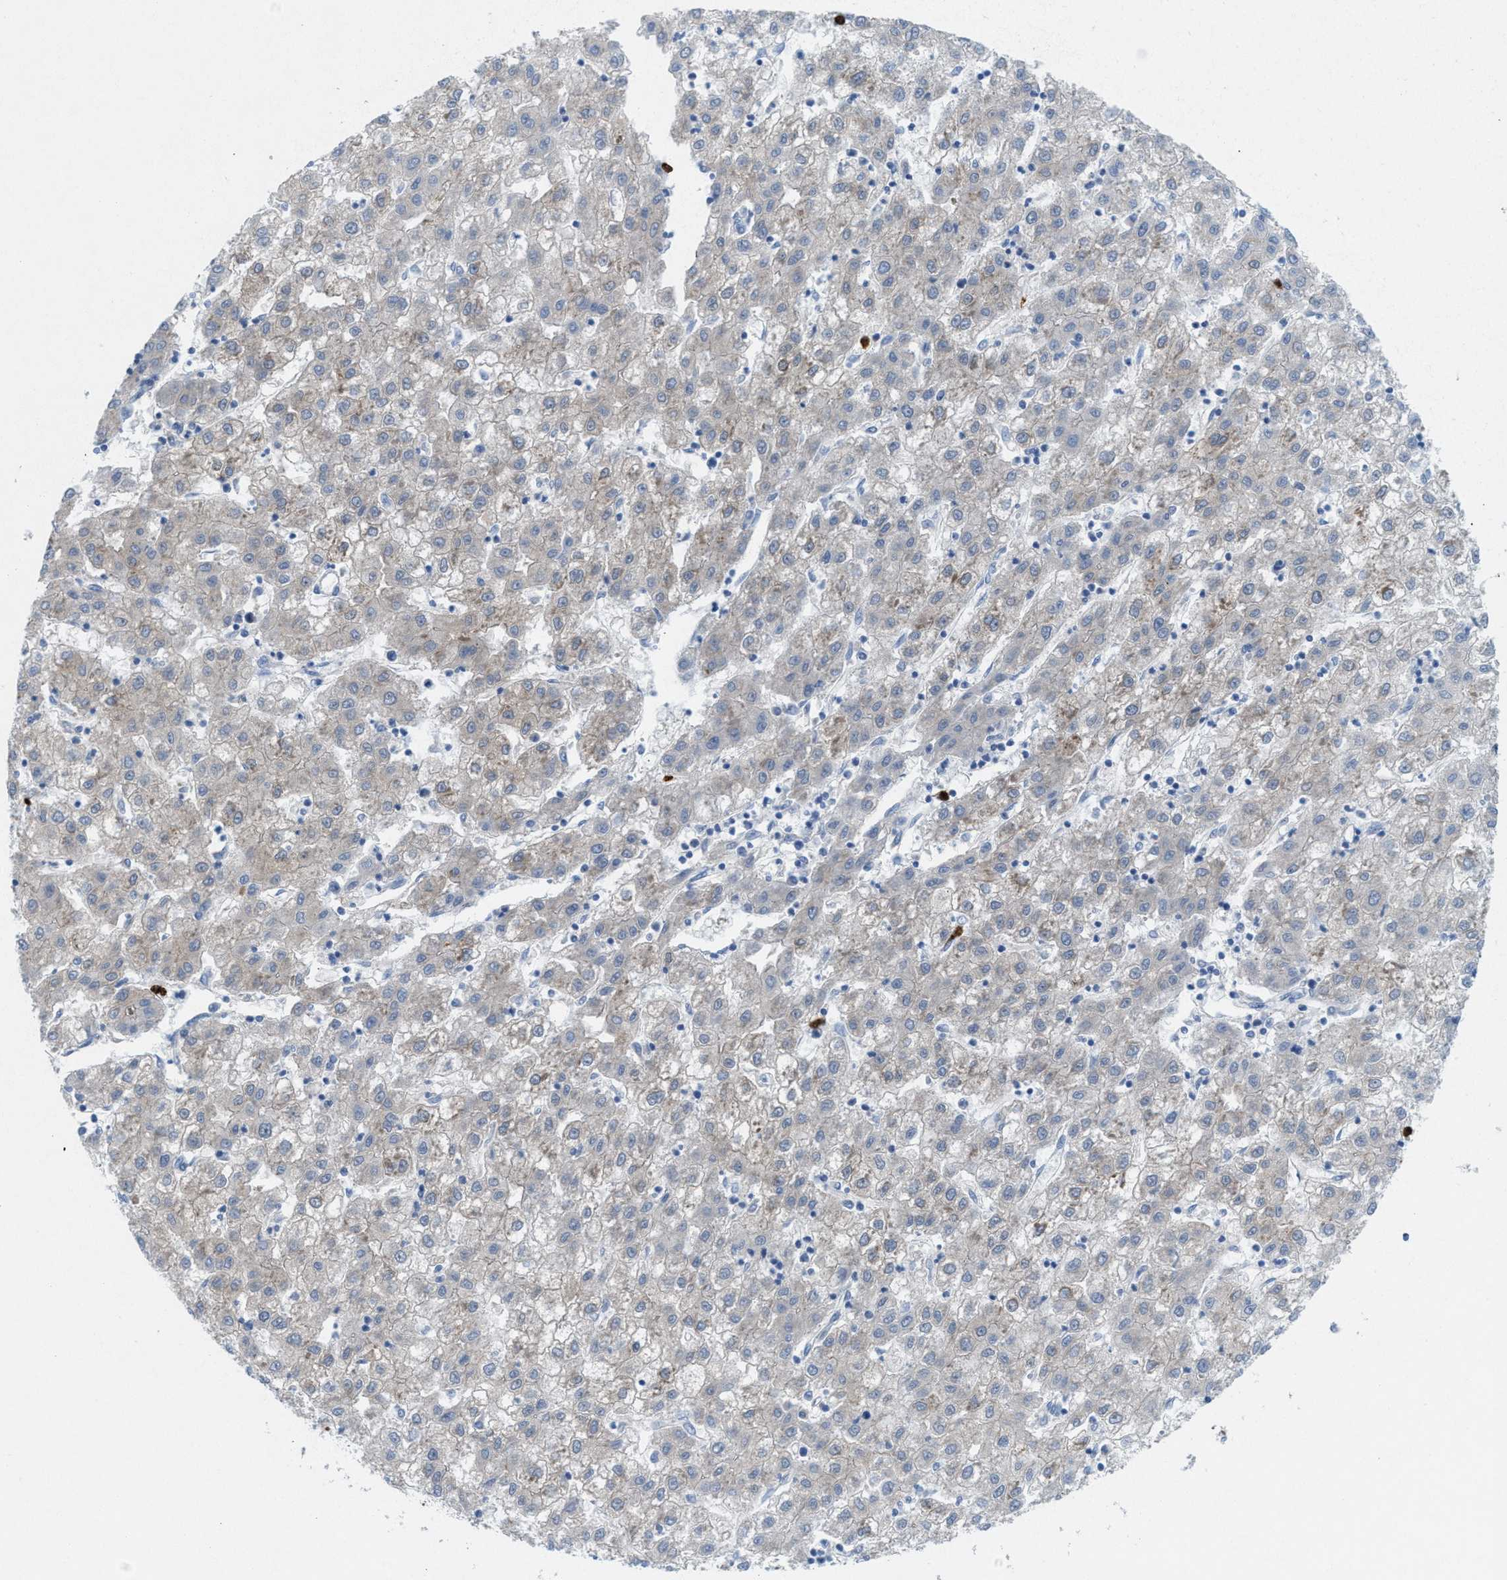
{"staining": {"intensity": "weak", "quantity": "<25%", "location": "cytoplasmic/membranous"}, "tissue": "liver cancer", "cell_type": "Tumor cells", "image_type": "cancer", "snomed": [{"axis": "morphology", "description": "Carcinoma, Hepatocellular, NOS"}, {"axis": "topography", "description": "Liver"}], "caption": "Immunohistochemistry of liver cancer (hepatocellular carcinoma) shows no staining in tumor cells.", "gene": "CMTM1", "patient": {"sex": "male", "age": 72}}